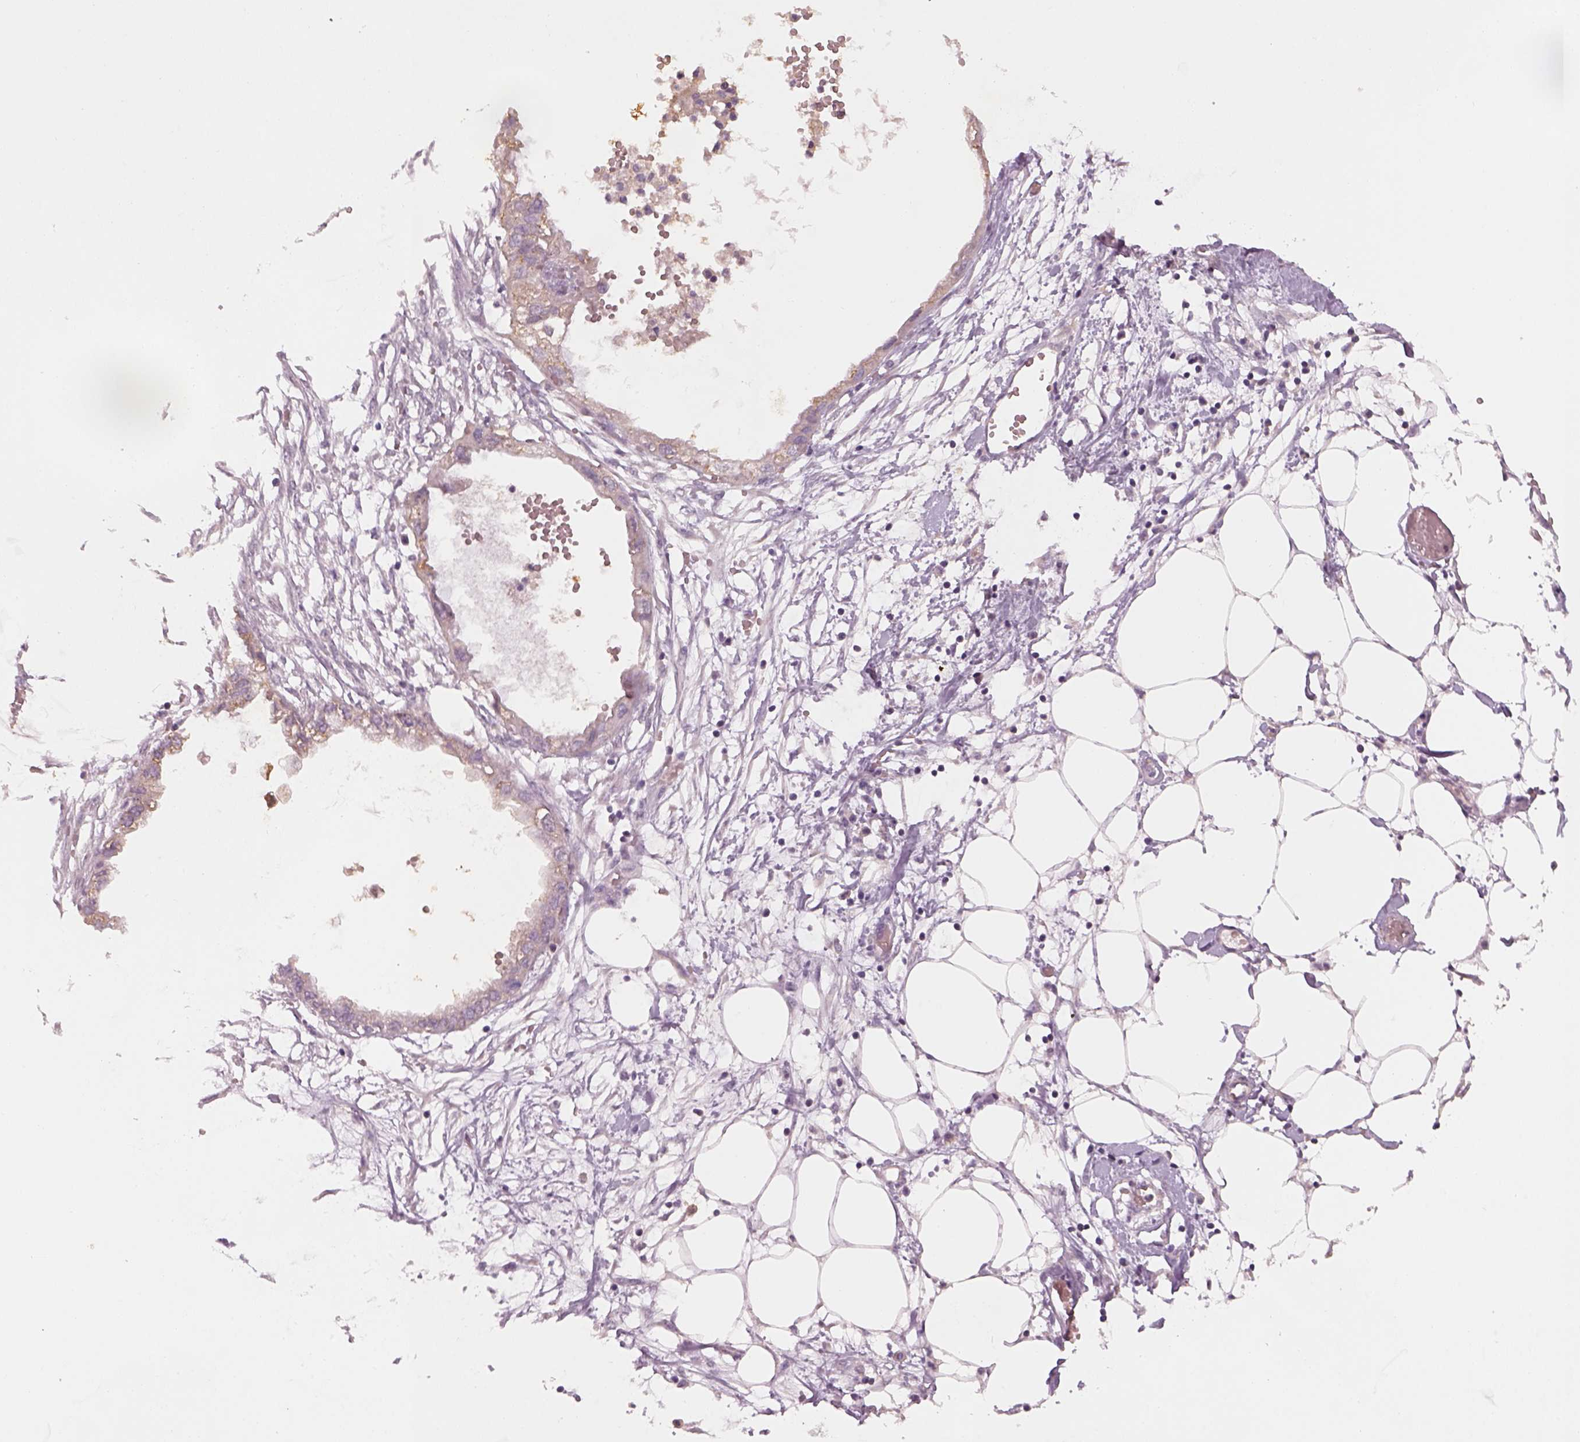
{"staining": {"intensity": "negative", "quantity": "none", "location": "none"}, "tissue": "endometrial cancer", "cell_type": "Tumor cells", "image_type": "cancer", "snomed": [{"axis": "morphology", "description": "Adenocarcinoma, NOS"}, {"axis": "morphology", "description": "Adenocarcinoma, metastatic, NOS"}, {"axis": "topography", "description": "Adipose tissue"}, {"axis": "topography", "description": "Endometrium"}], "caption": "Human endometrial metastatic adenocarcinoma stained for a protein using IHC displays no expression in tumor cells.", "gene": "GDNF", "patient": {"sex": "female", "age": 67}}